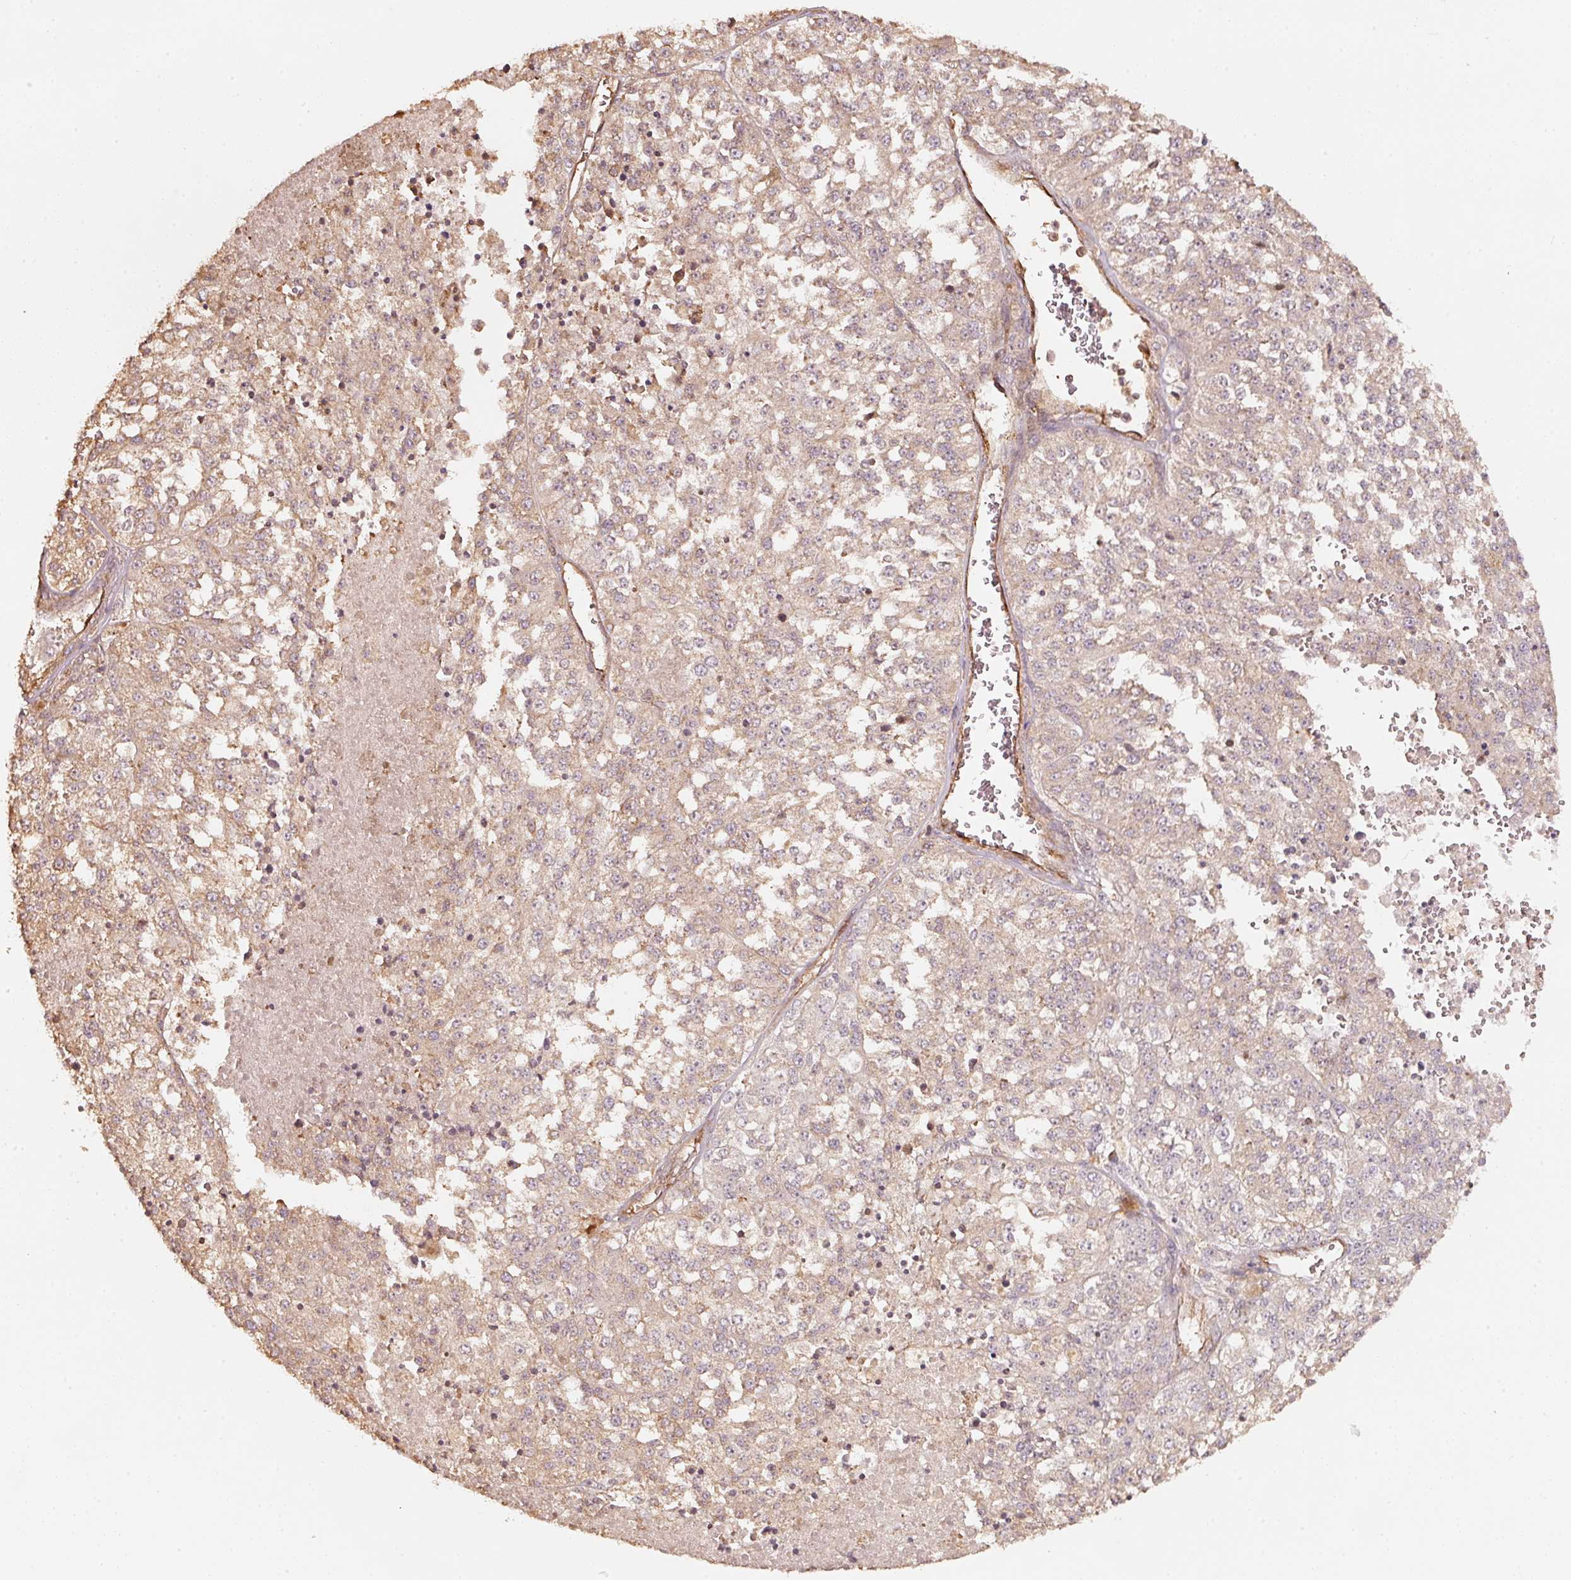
{"staining": {"intensity": "weak", "quantity": "<25%", "location": "cytoplasmic/membranous"}, "tissue": "melanoma", "cell_type": "Tumor cells", "image_type": "cancer", "snomed": [{"axis": "morphology", "description": "Malignant melanoma, NOS"}, {"axis": "topography", "description": "Skin"}], "caption": "Image shows no significant protein staining in tumor cells of melanoma. (DAB immunohistochemistry, high magnification).", "gene": "CEP95", "patient": {"sex": "female", "age": 64}}